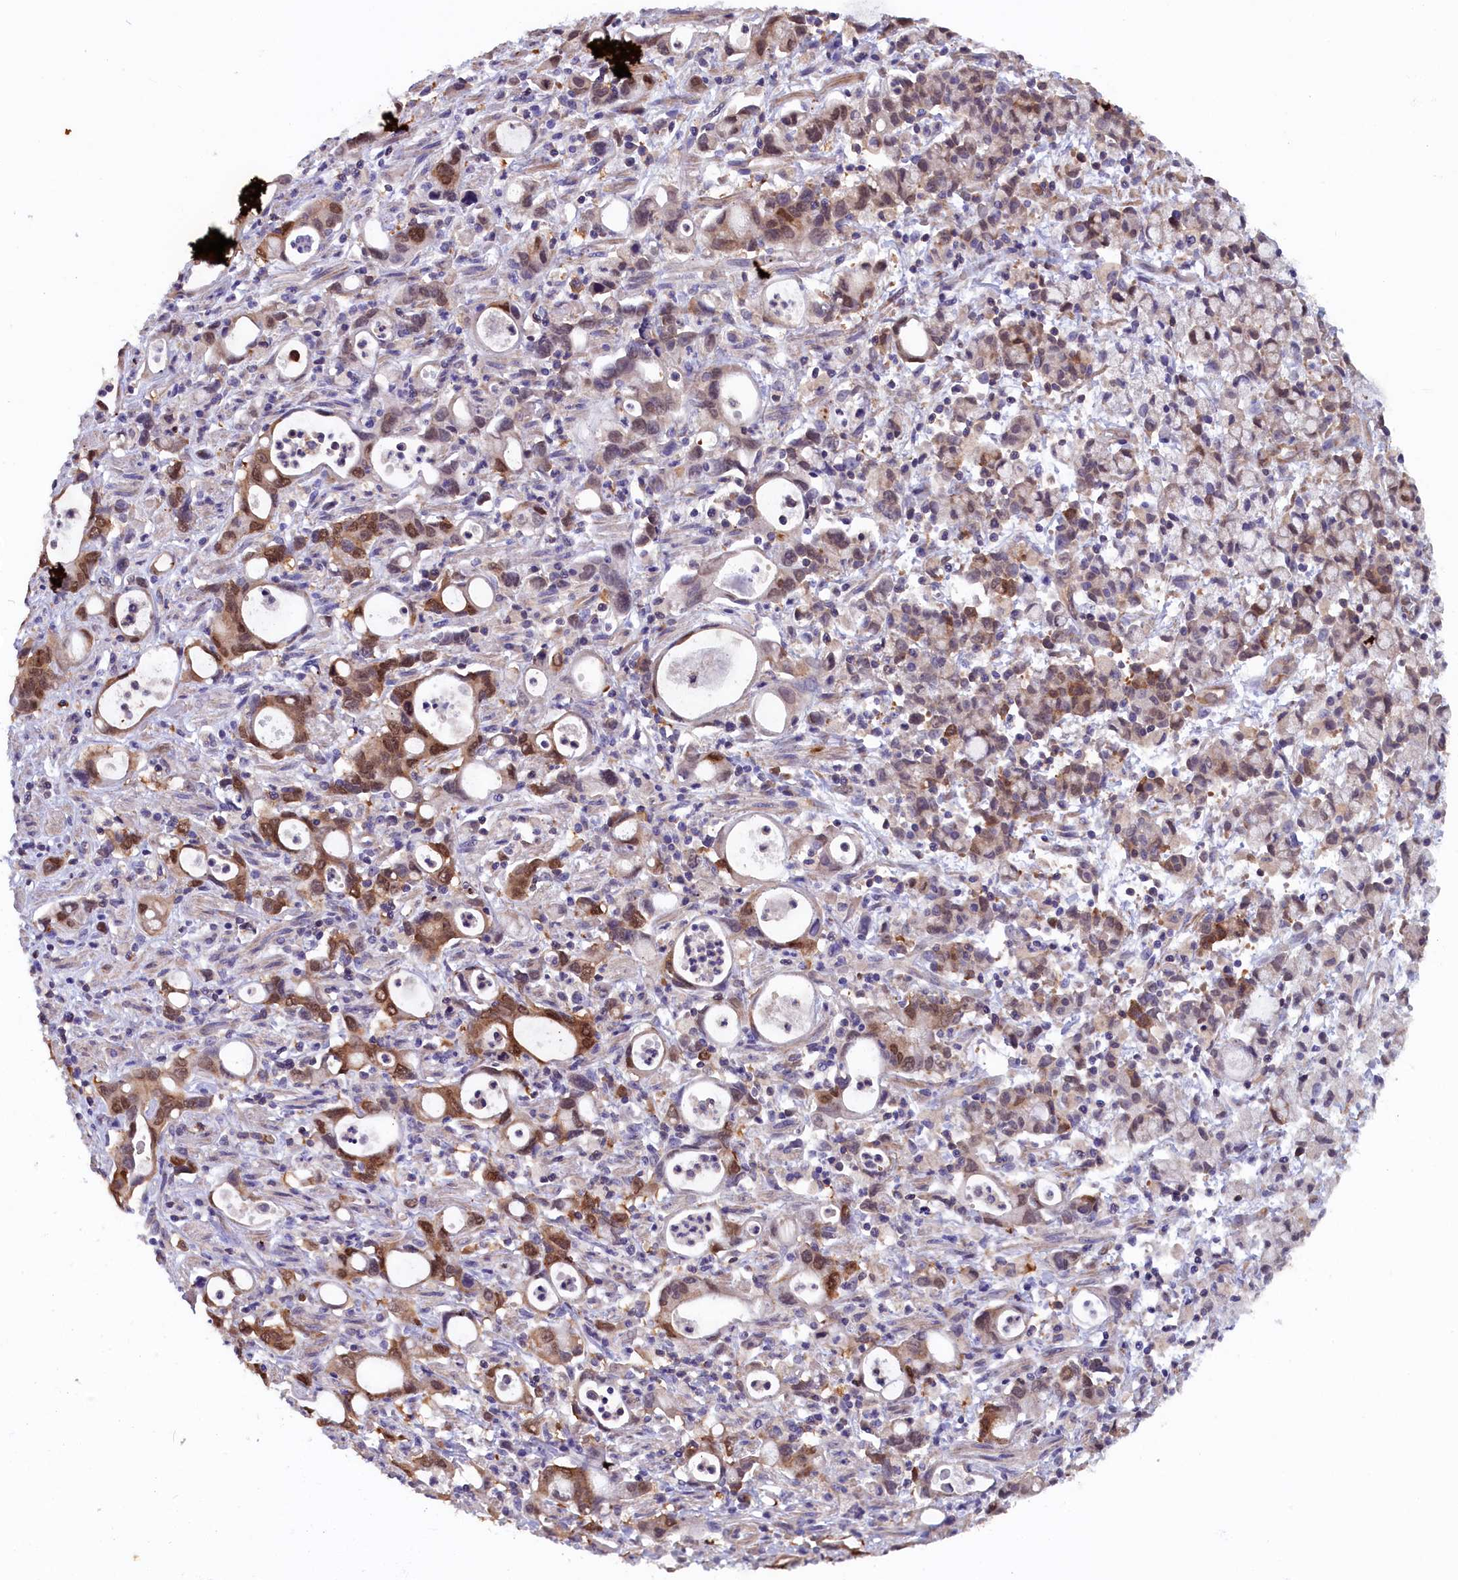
{"staining": {"intensity": "moderate", "quantity": "25%-75%", "location": "cytoplasmic/membranous,nuclear"}, "tissue": "stomach cancer", "cell_type": "Tumor cells", "image_type": "cancer", "snomed": [{"axis": "morphology", "description": "Adenocarcinoma, NOS"}, {"axis": "topography", "description": "Stomach, lower"}], "caption": "Stomach adenocarcinoma was stained to show a protein in brown. There is medium levels of moderate cytoplasmic/membranous and nuclear staining in about 25%-75% of tumor cells.", "gene": "JPT2", "patient": {"sex": "female", "age": 43}}